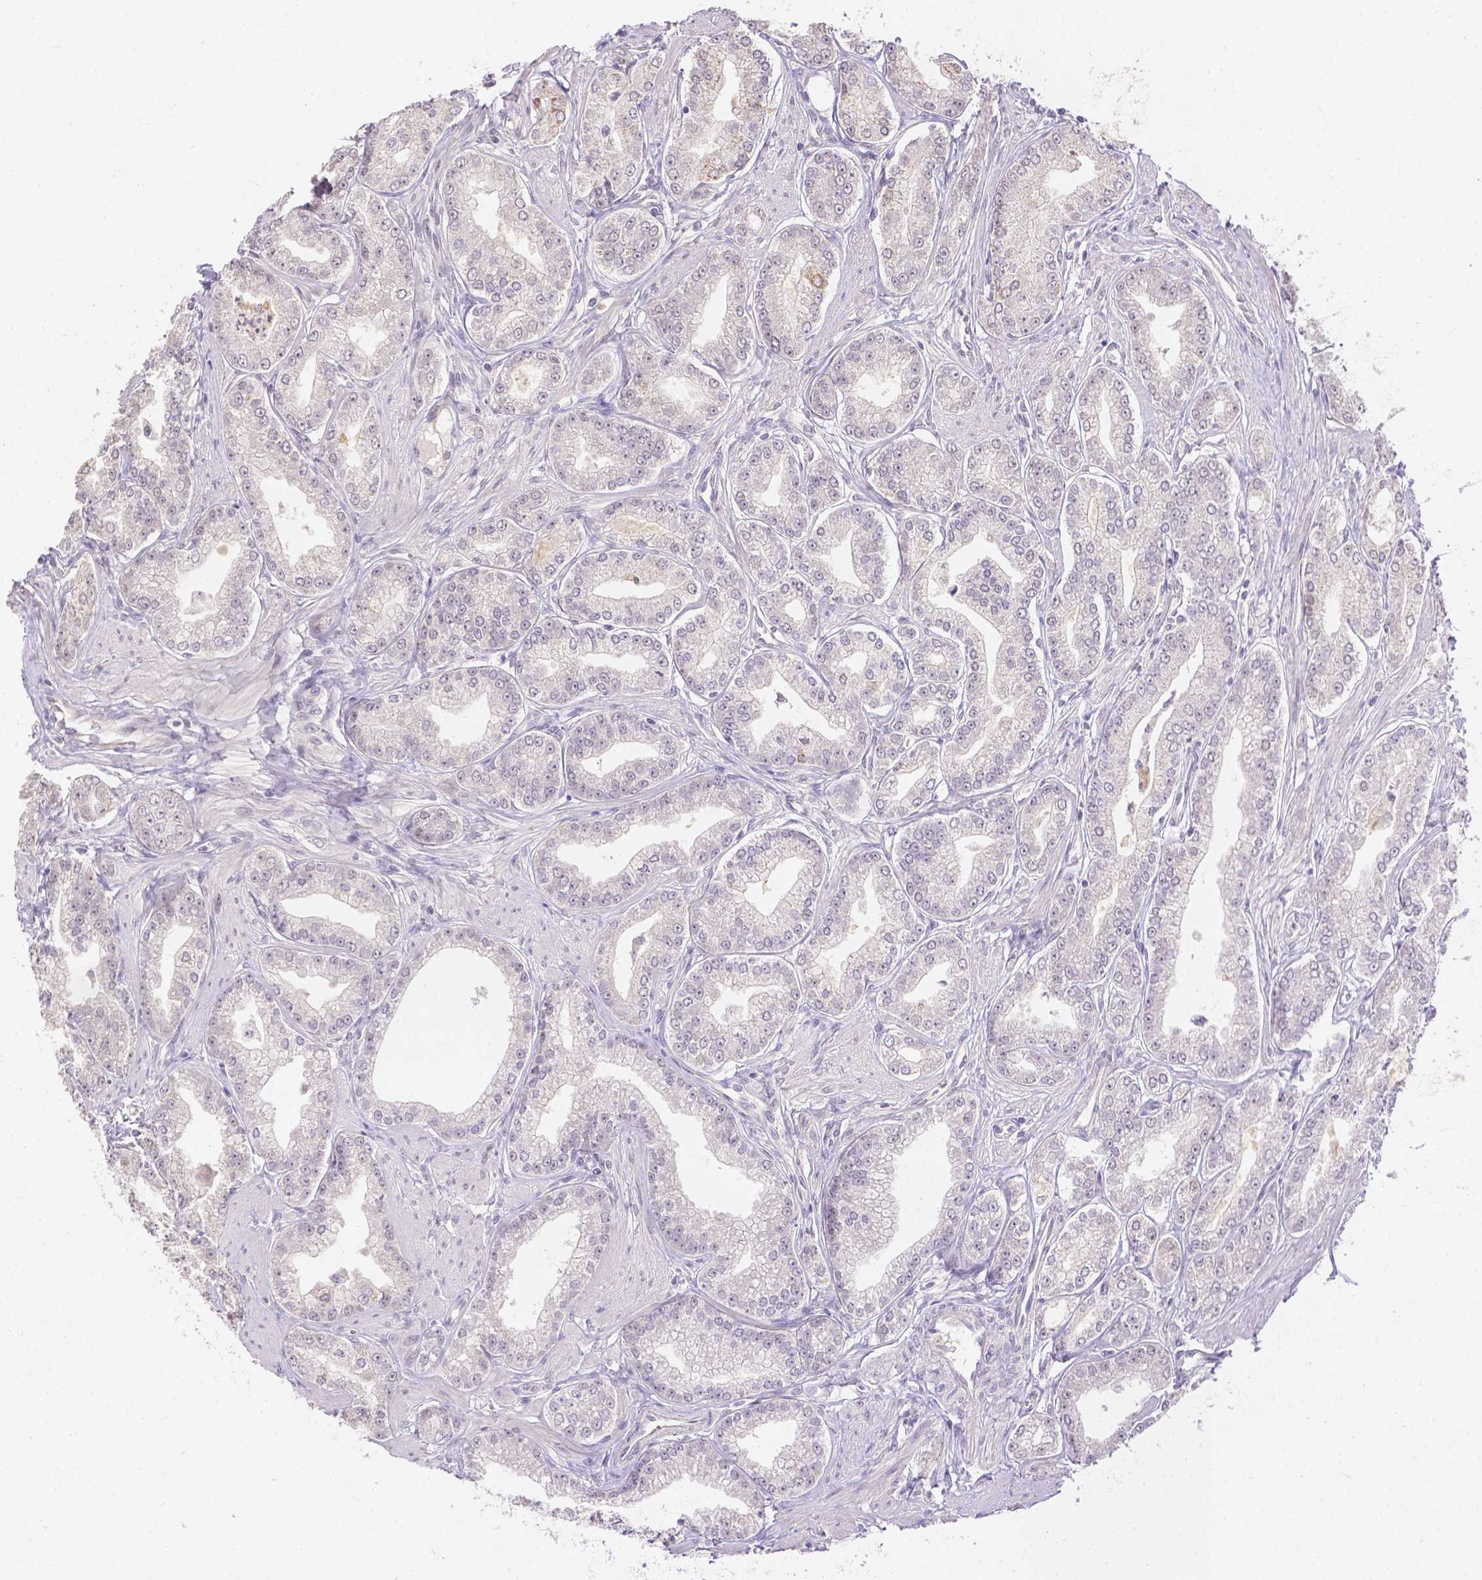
{"staining": {"intensity": "negative", "quantity": "none", "location": "none"}, "tissue": "prostate cancer", "cell_type": "Tumor cells", "image_type": "cancer", "snomed": [{"axis": "morphology", "description": "Adenocarcinoma, NOS"}, {"axis": "topography", "description": "Prostate"}], "caption": "IHC micrograph of neoplastic tissue: human prostate adenocarcinoma stained with DAB exhibits no significant protein positivity in tumor cells. (DAB (3,3'-diaminobenzidine) immunohistochemistry, high magnification).", "gene": "ZNF280B", "patient": {"sex": "male", "age": 71}}